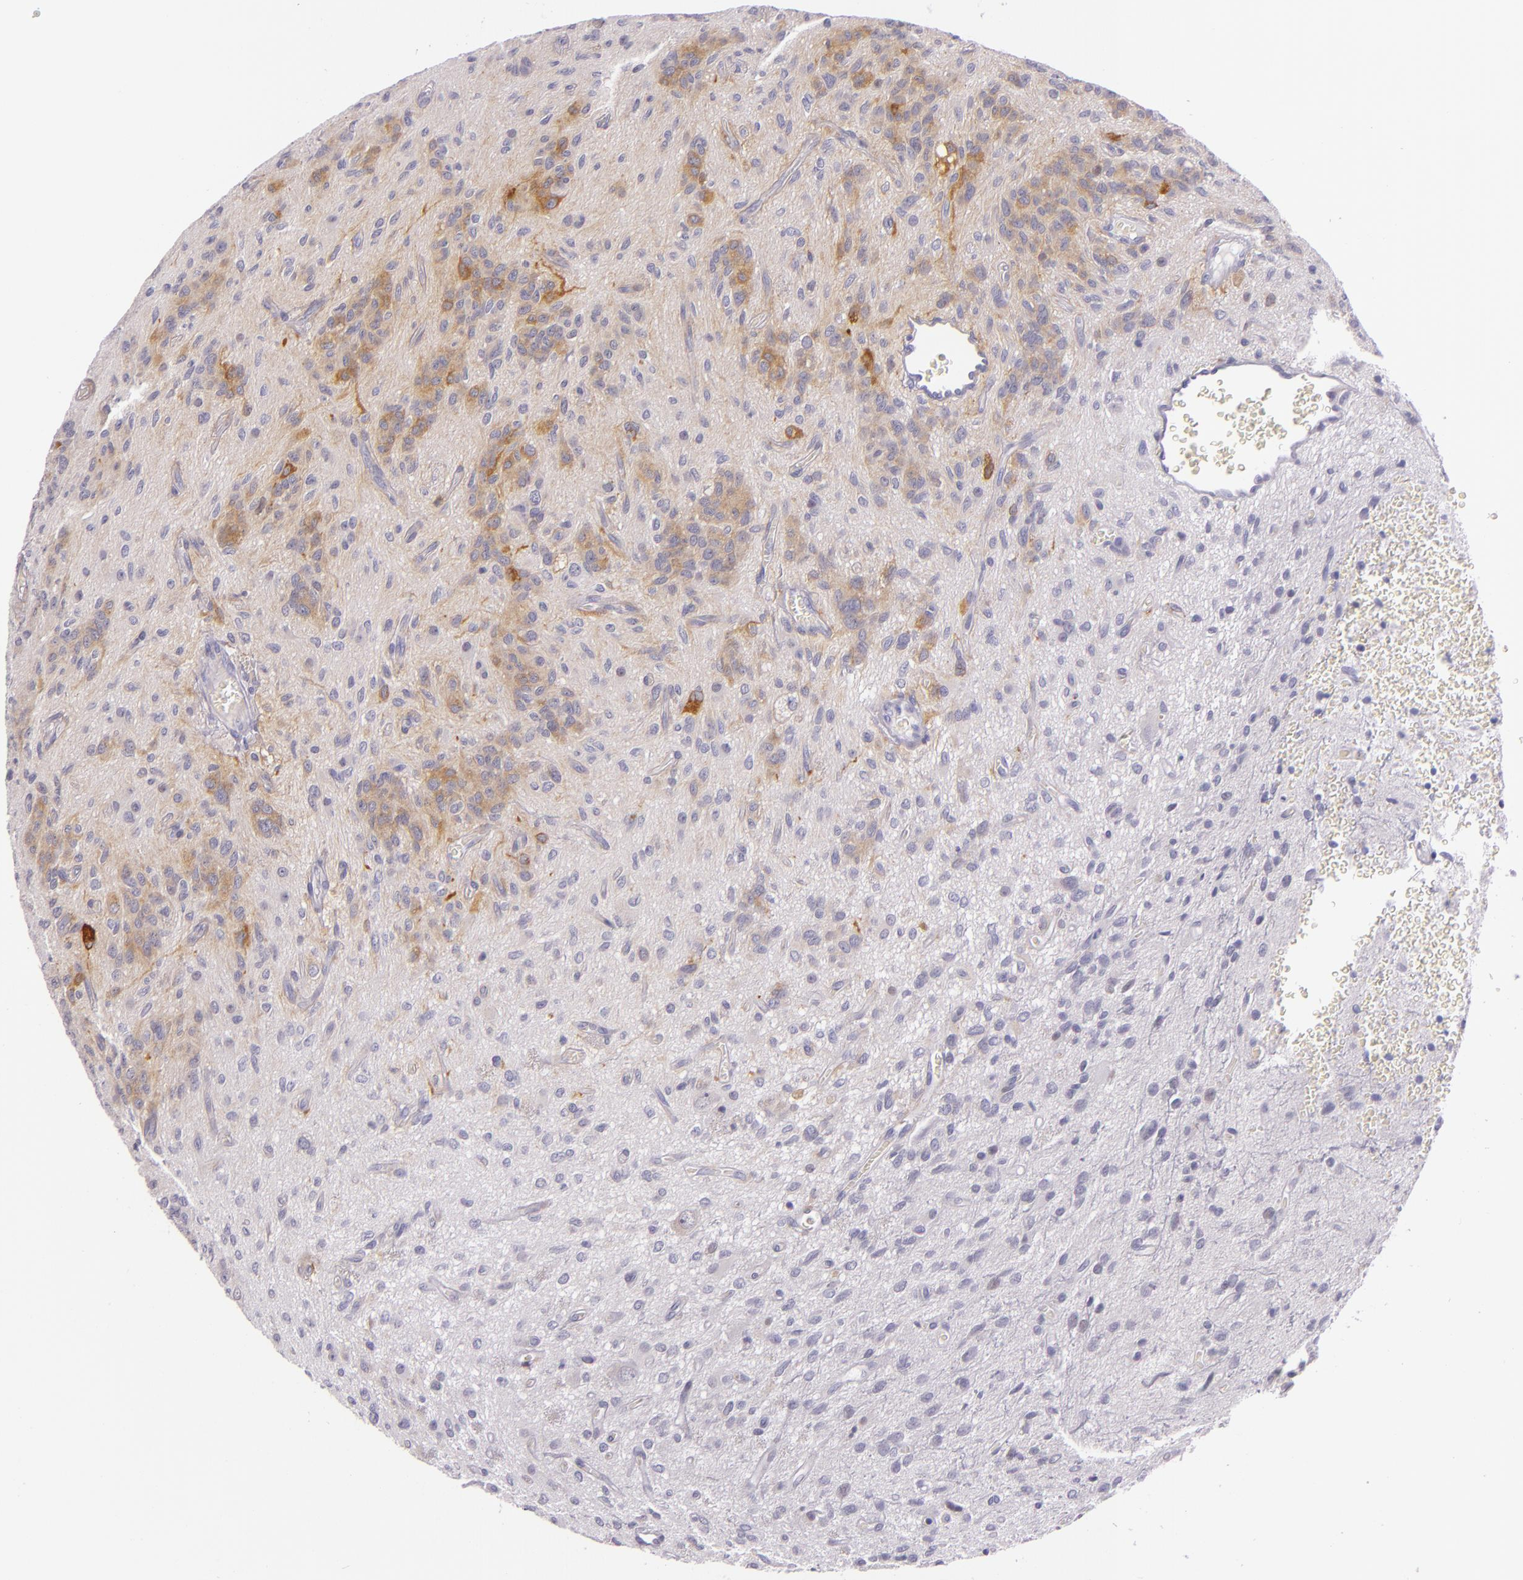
{"staining": {"intensity": "moderate", "quantity": "25%-75%", "location": "cytoplasmic/membranous"}, "tissue": "glioma", "cell_type": "Tumor cells", "image_type": "cancer", "snomed": [{"axis": "morphology", "description": "Glioma, malignant, Low grade"}, {"axis": "topography", "description": "Brain"}], "caption": "Protein analysis of malignant glioma (low-grade) tissue demonstrates moderate cytoplasmic/membranous positivity in about 25%-75% of tumor cells.", "gene": "HSP90AA1", "patient": {"sex": "female", "age": 15}}